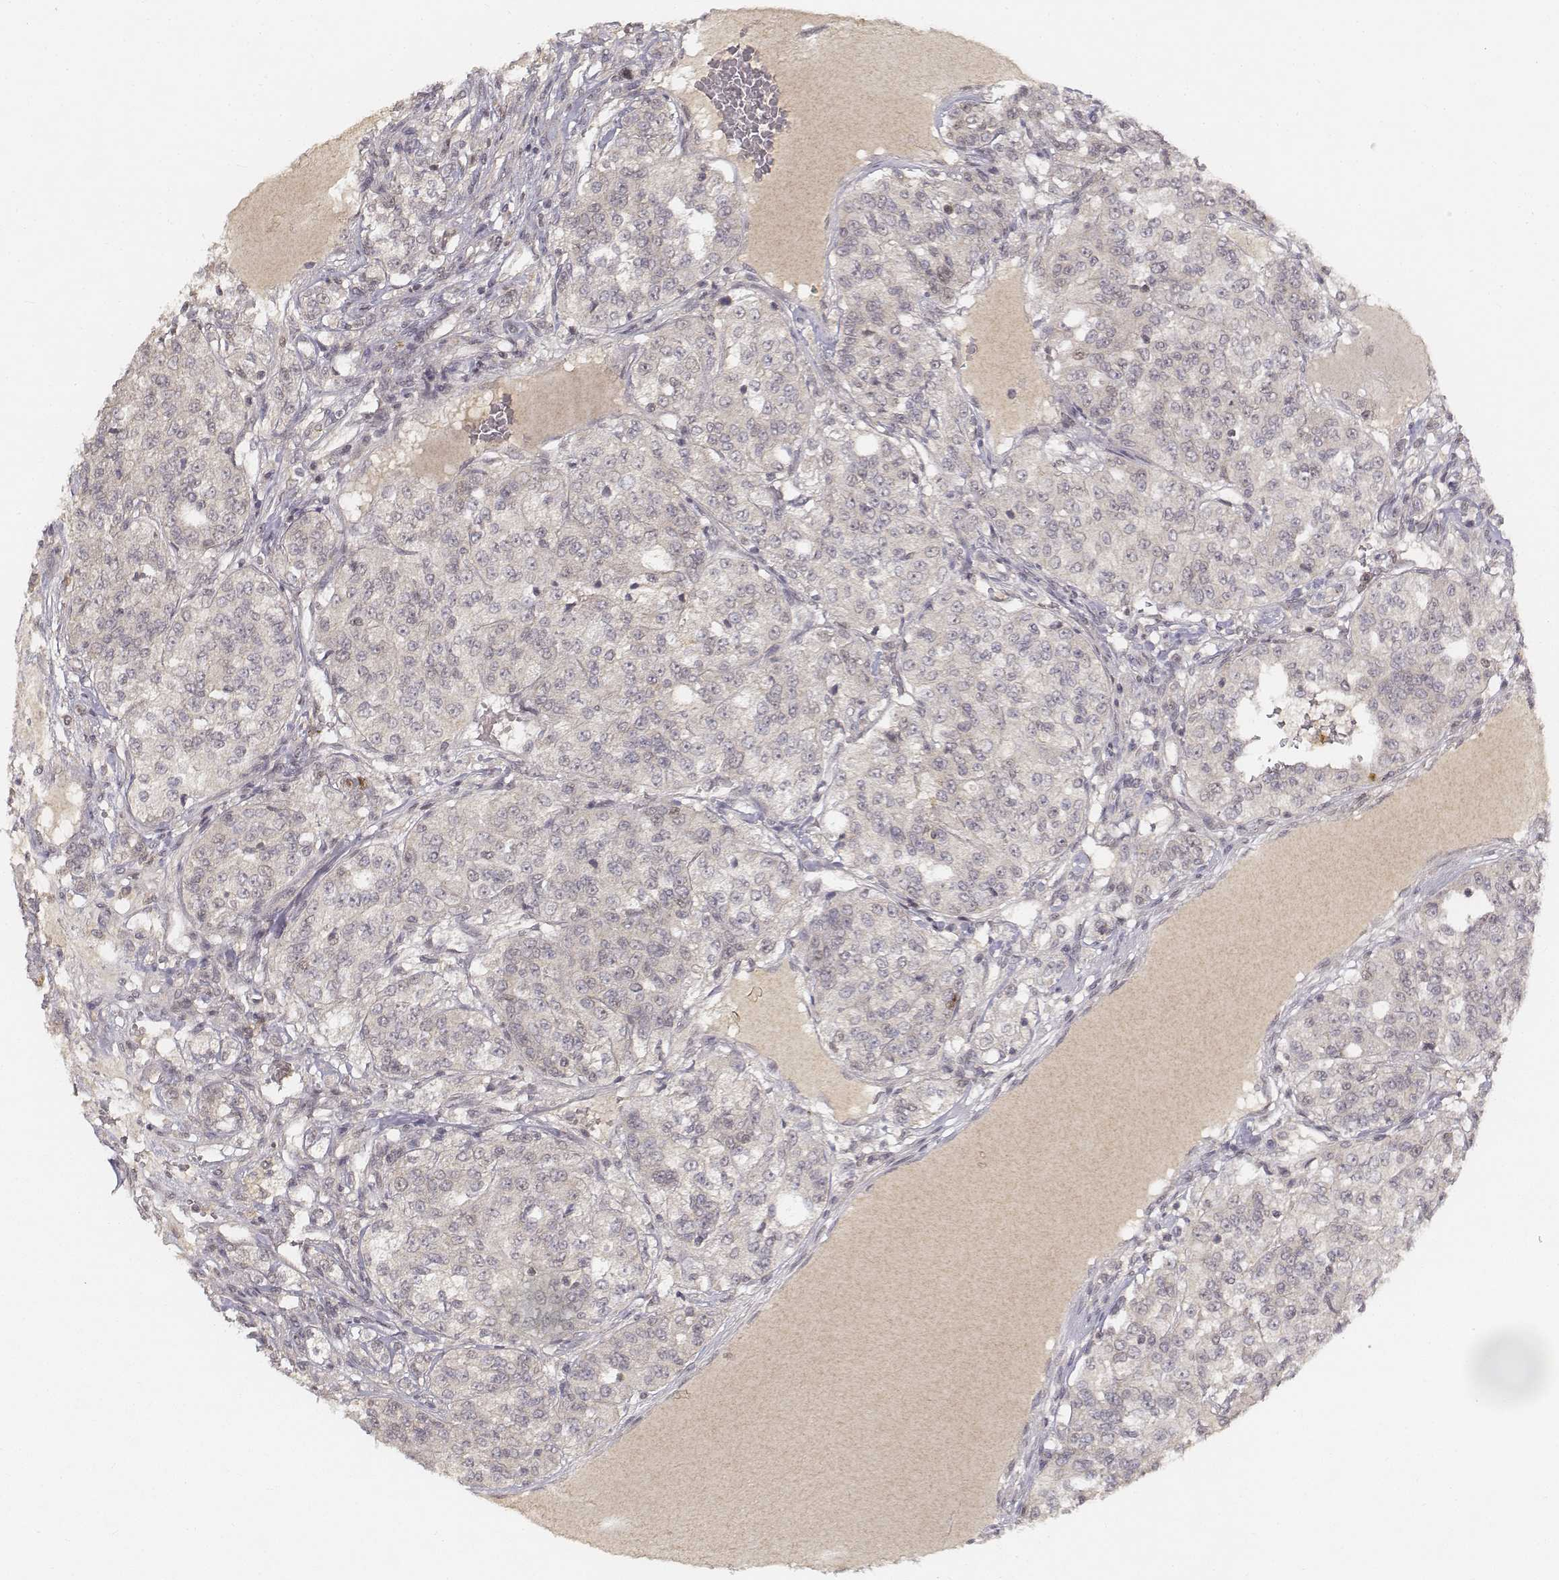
{"staining": {"intensity": "negative", "quantity": "none", "location": "none"}, "tissue": "renal cancer", "cell_type": "Tumor cells", "image_type": "cancer", "snomed": [{"axis": "morphology", "description": "Adenocarcinoma, NOS"}, {"axis": "topography", "description": "Kidney"}], "caption": "Tumor cells are negative for brown protein staining in renal adenocarcinoma.", "gene": "FANCD2", "patient": {"sex": "female", "age": 63}}